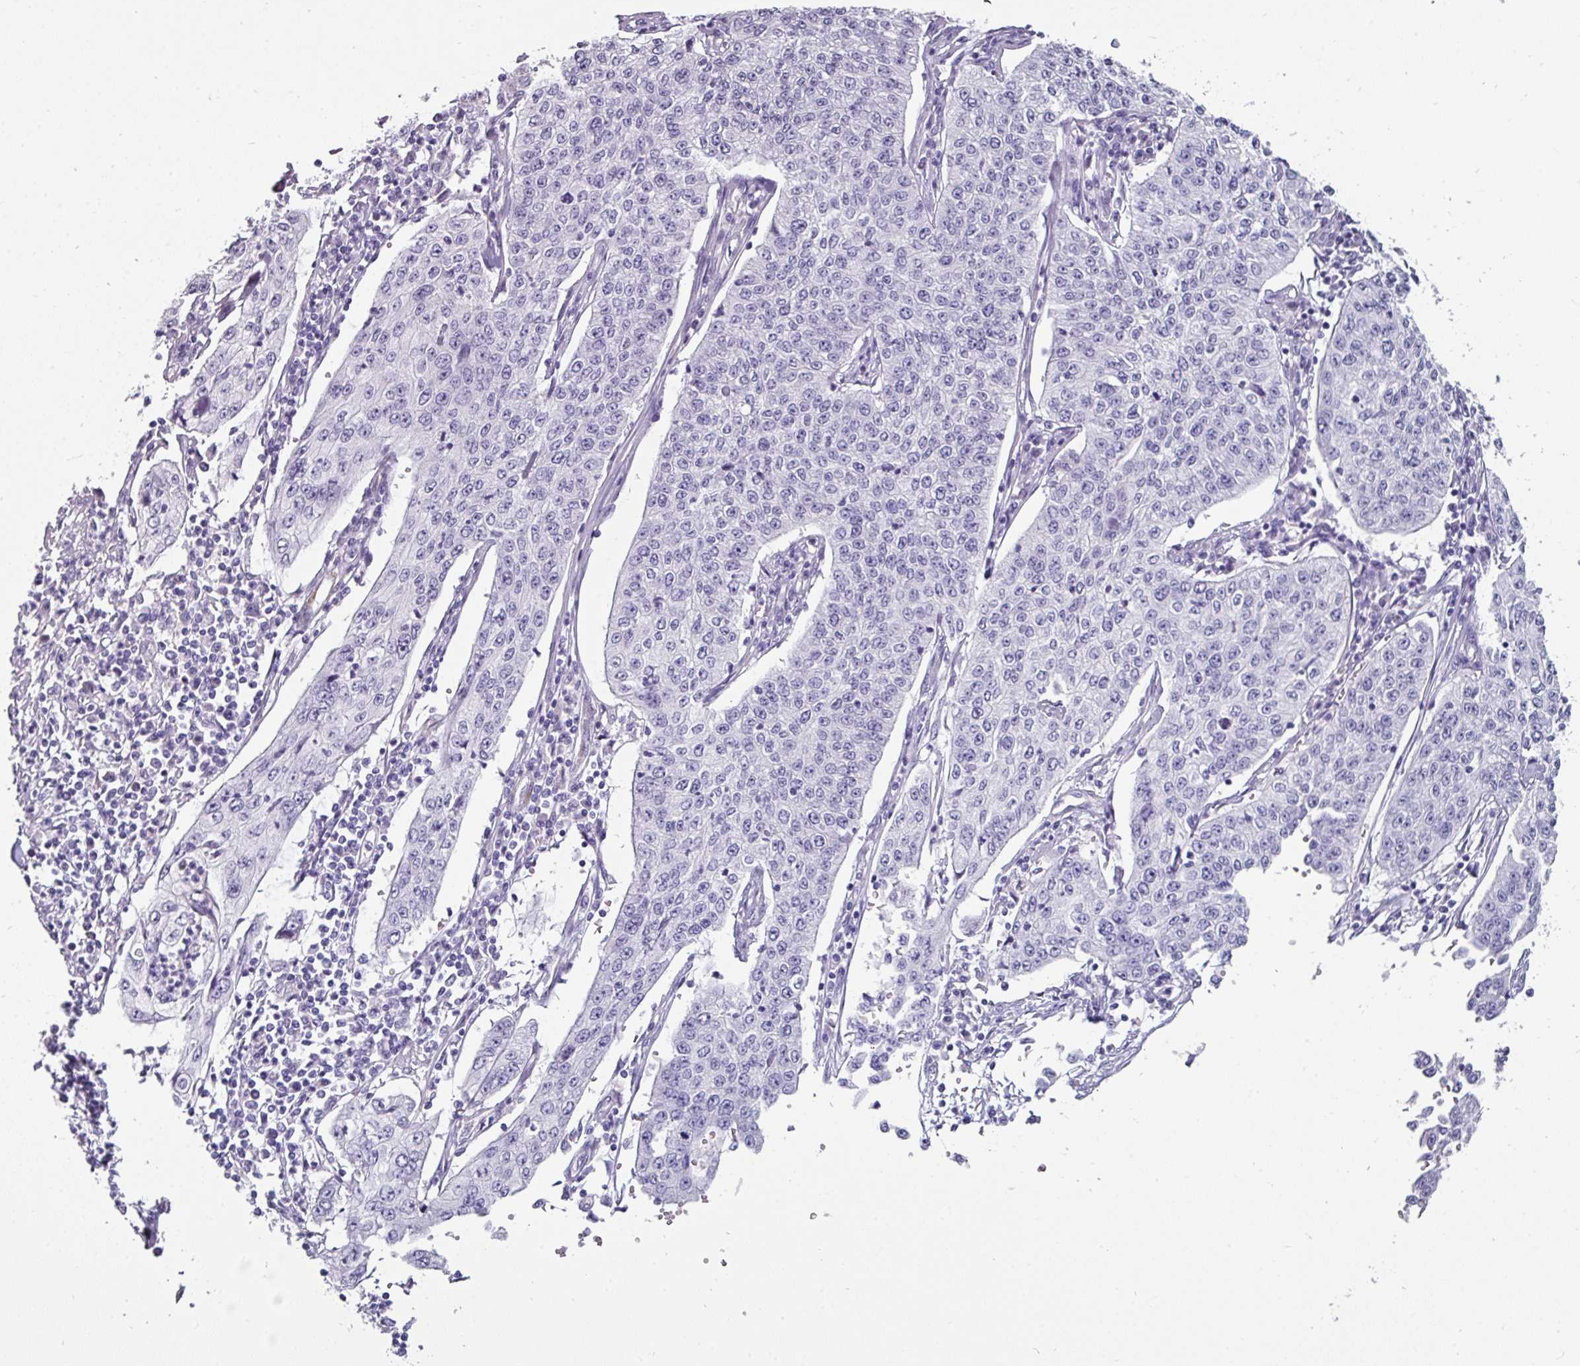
{"staining": {"intensity": "negative", "quantity": "none", "location": "none"}, "tissue": "cervical cancer", "cell_type": "Tumor cells", "image_type": "cancer", "snomed": [{"axis": "morphology", "description": "Squamous cell carcinoma, NOS"}, {"axis": "topography", "description": "Cervix"}], "caption": "Protein analysis of squamous cell carcinoma (cervical) shows no significant staining in tumor cells.", "gene": "EYA3", "patient": {"sex": "female", "age": 35}}